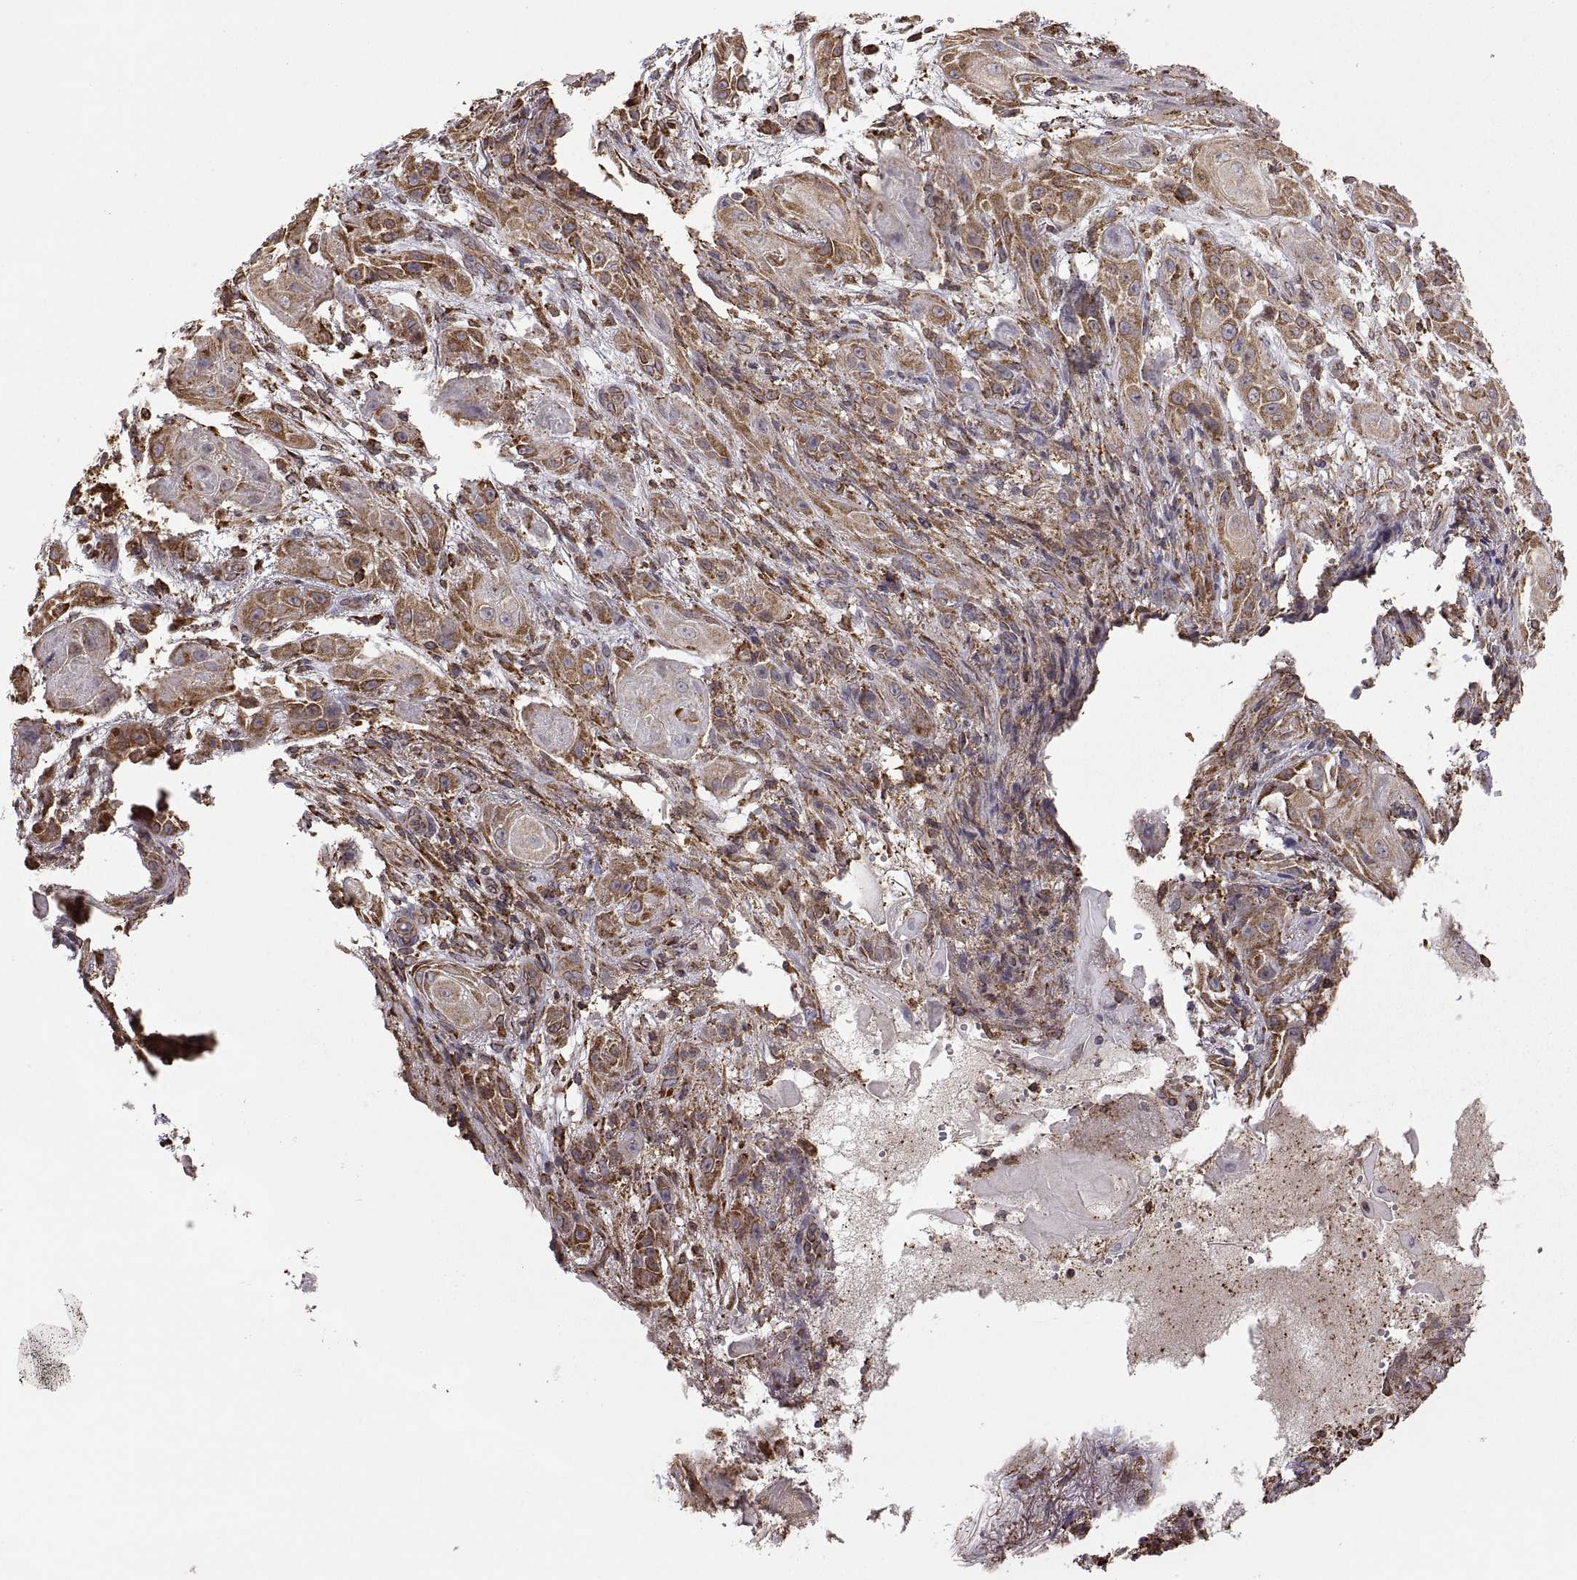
{"staining": {"intensity": "strong", "quantity": "<25%", "location": "cytoplasmic/membranous"}, "tissue": "skin cancer", "cell_type": "Tumor cells", "image_type": "cancer", "snomed": [{"axis": "morphology", "description": "Squamous cell carcinoma, NOS"}, {"axis": "topography", "description": "Skin"}], "caption": "An image of skin squamous cell carcinoma stained for a protein reveals strong cytoplasmic/membranous brown staining in tumor cells.", "gene": "PDIA3", "patient": {"sex": "male", "age": 62}}